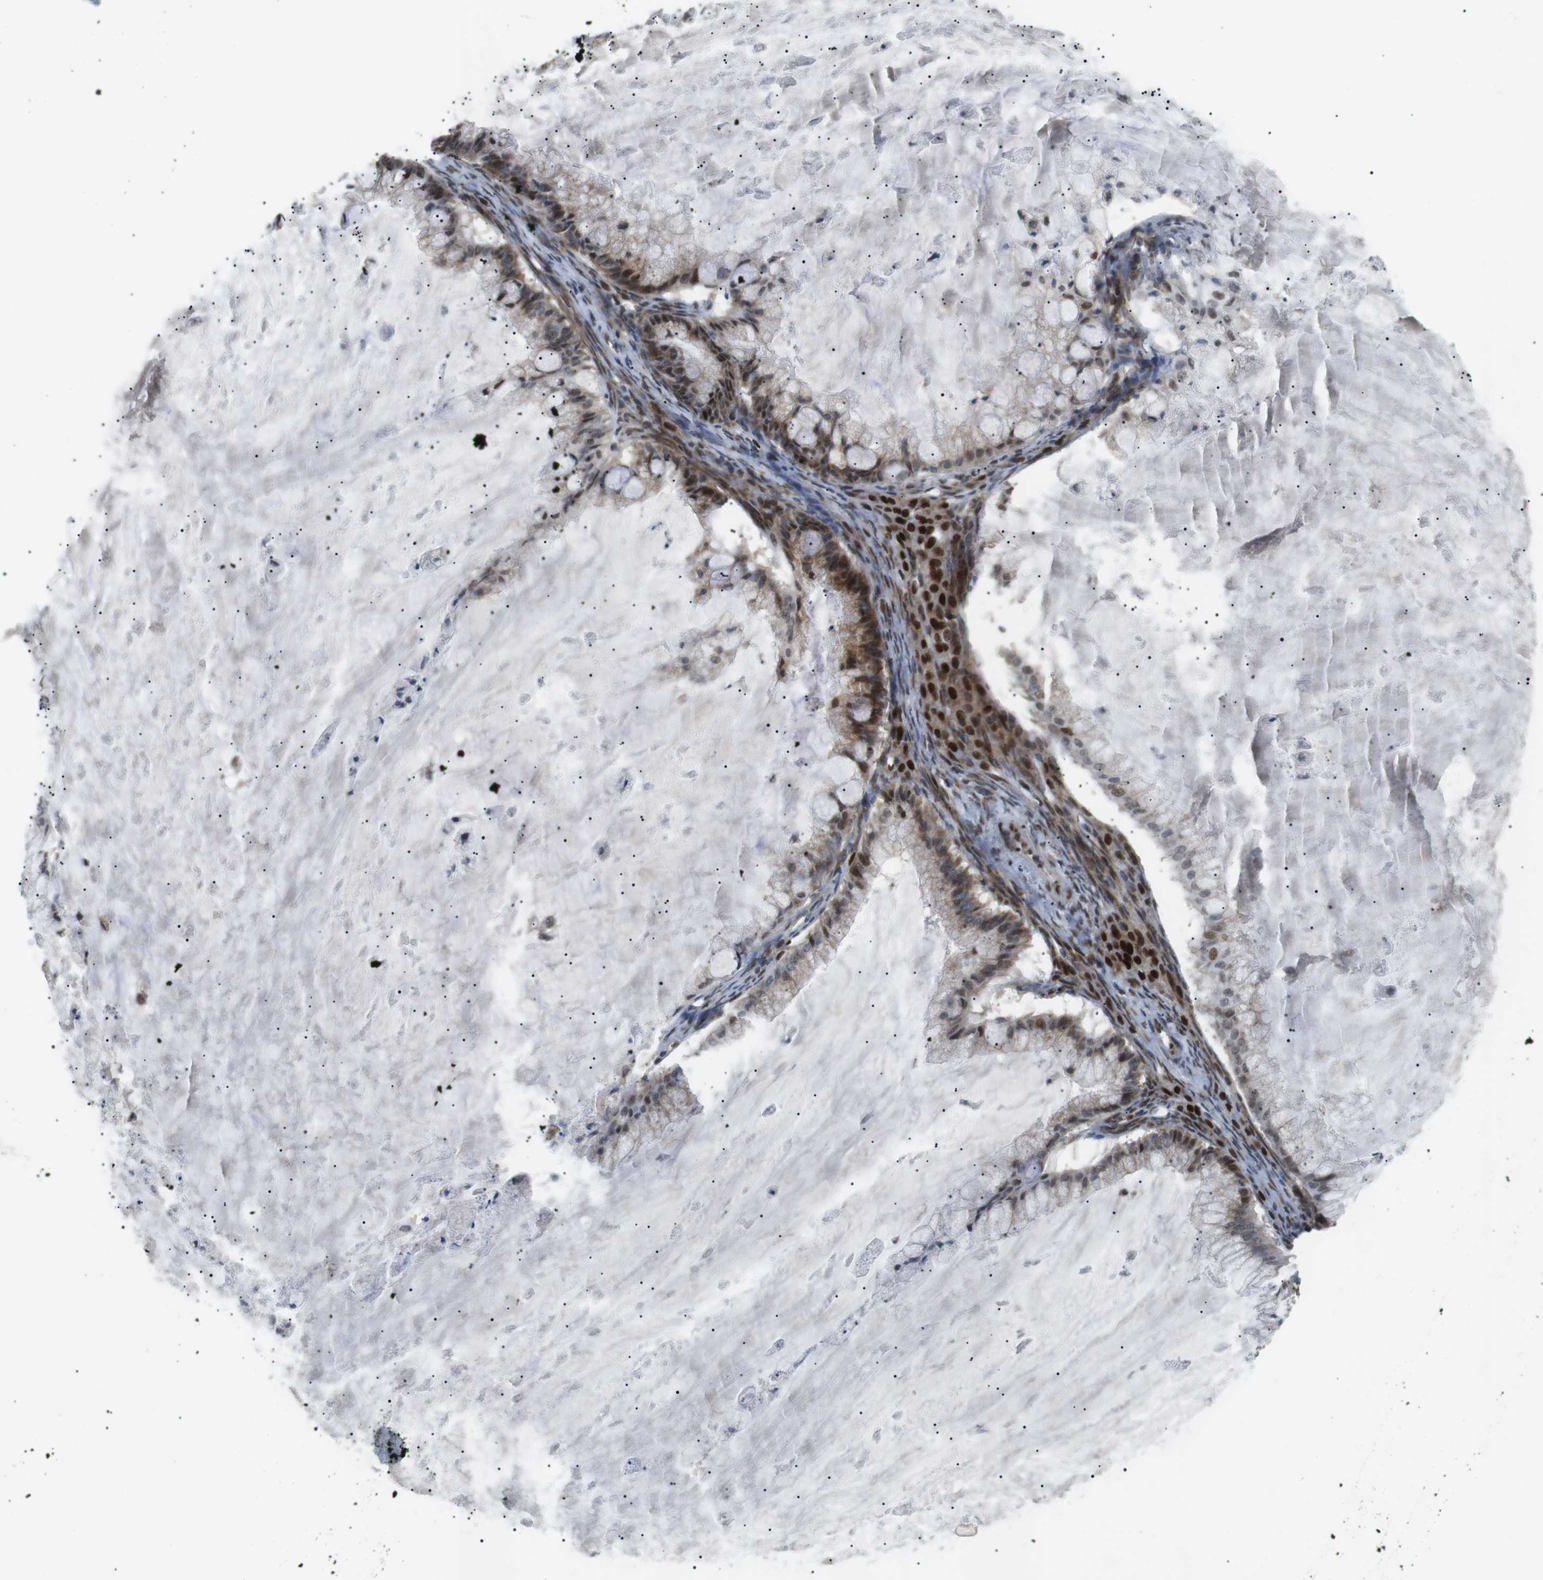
{"staining": {"intensity": "strong", "quantity": "<25%", "location": "cytoplasmic/membranous,nuclear"}, "tissue": "ovarian cancer", "cell_type": "Tumor cells", "image_type": "cancer", "snomed": [{"axis": "morphology", "description": "Cystadenocarcinoma, mucinous, NOS"}, {"axis": "topography", "description": "Ovary"}], "caption": "Mucinous cystadenocarcinoma (ovarian) stained for a protein (brown) demonstrates strong cytoplasmic/membranous and nuclear positive expression in about <25% of tumor cells.", "gene": "ORAI3", "patient": {"sex": "female", "age": 57}}